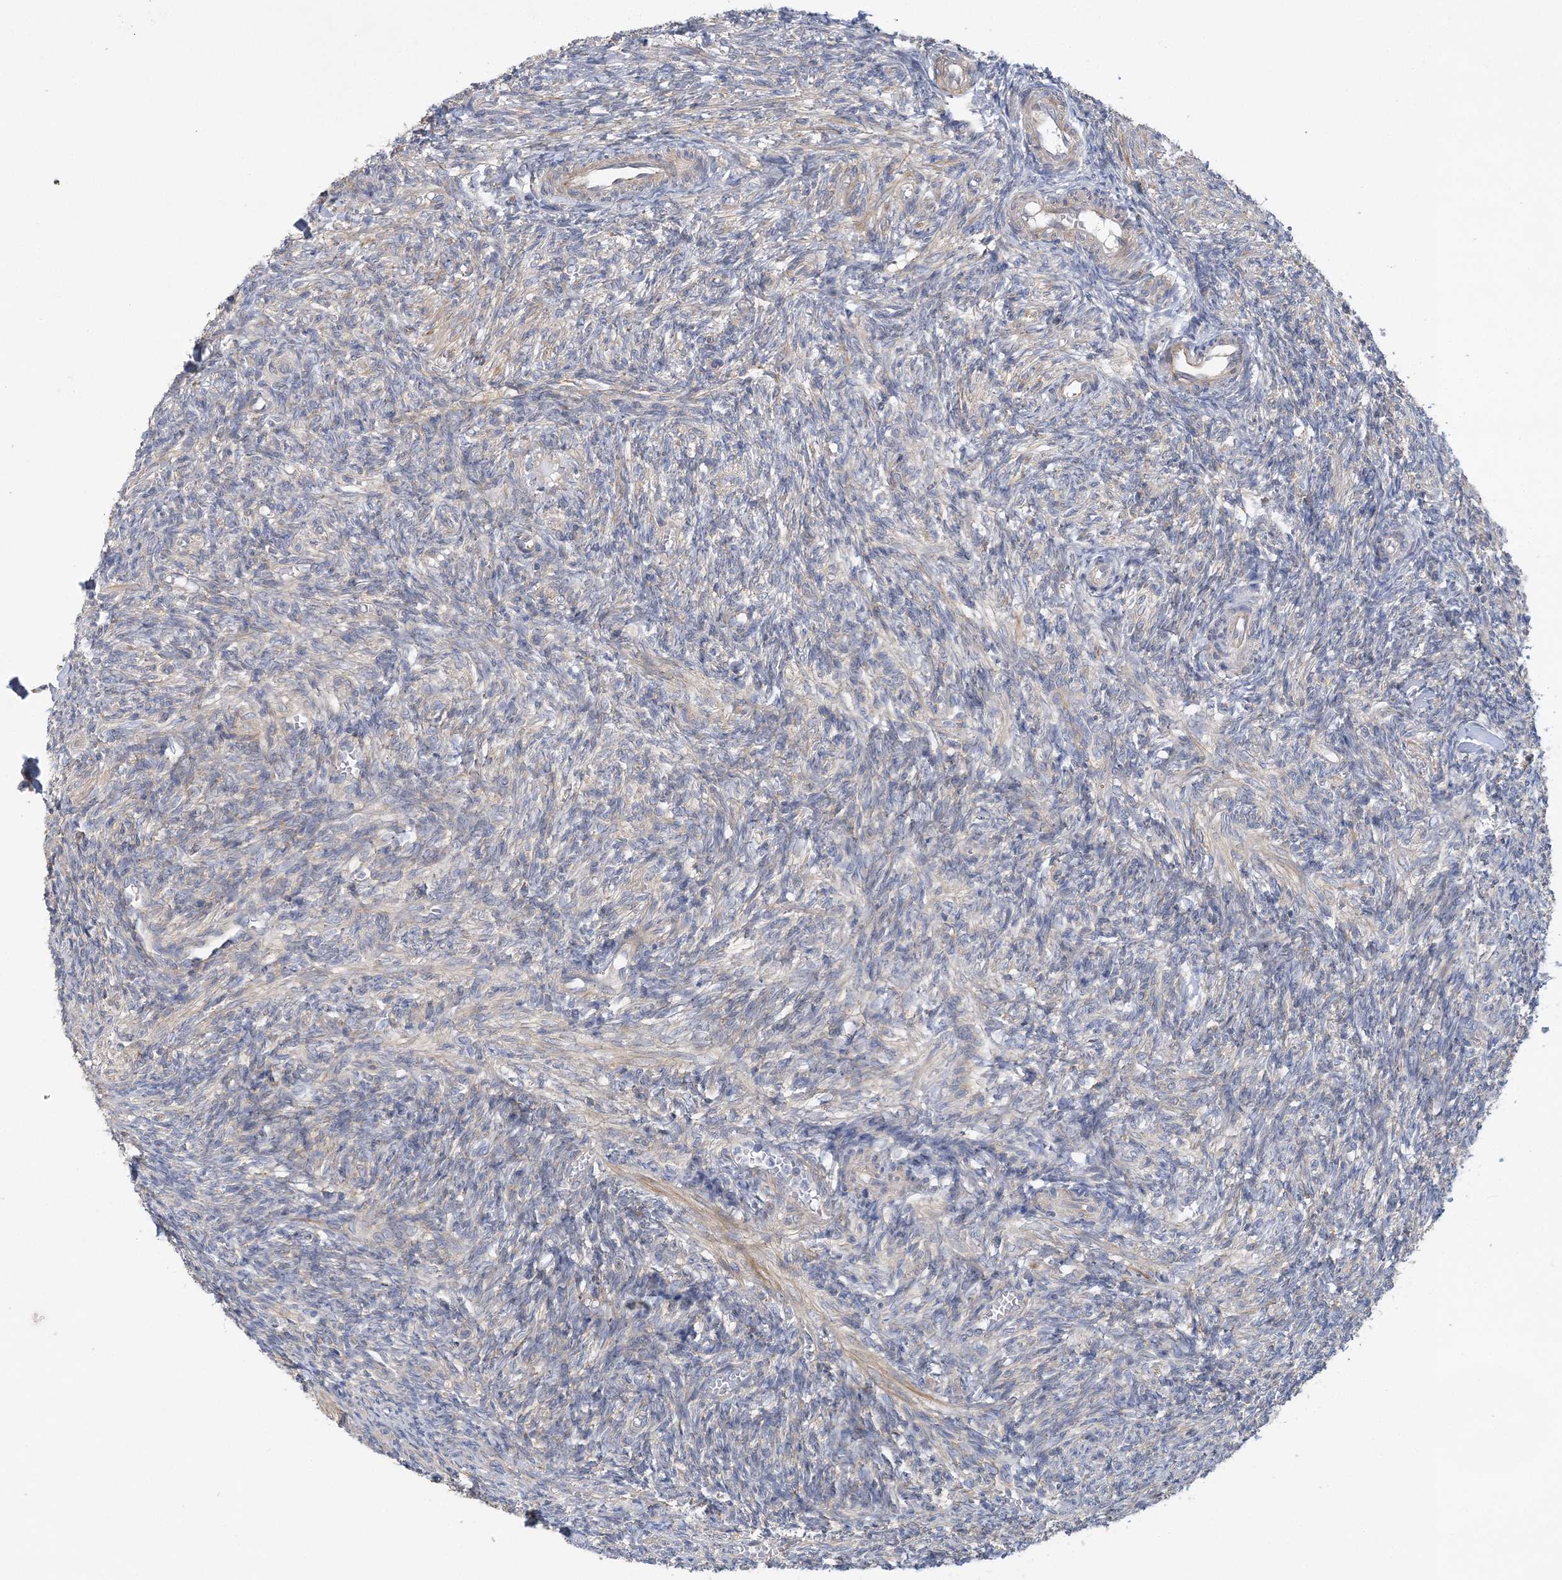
{"staining": {"intensity": "moderate", "quantity": ">75%", "location": "cytoplasmic/membranous"}, "tissue": "ovary", "cell_type": "Follicle cells", "image_type": "normal", "snomed": [{"axis": "morphology", "description": "Normal tissue, NOS"}, {"axis": "topography", "description": "Ovary"}], "caption": "Ovary stained for a protein (brown) shows moderate cytoplasmic/membranous positive staining in approximately >75% of follicle cells.", "gene": "MAP4K5", "patient": {"sex": "female", "age": 27}}